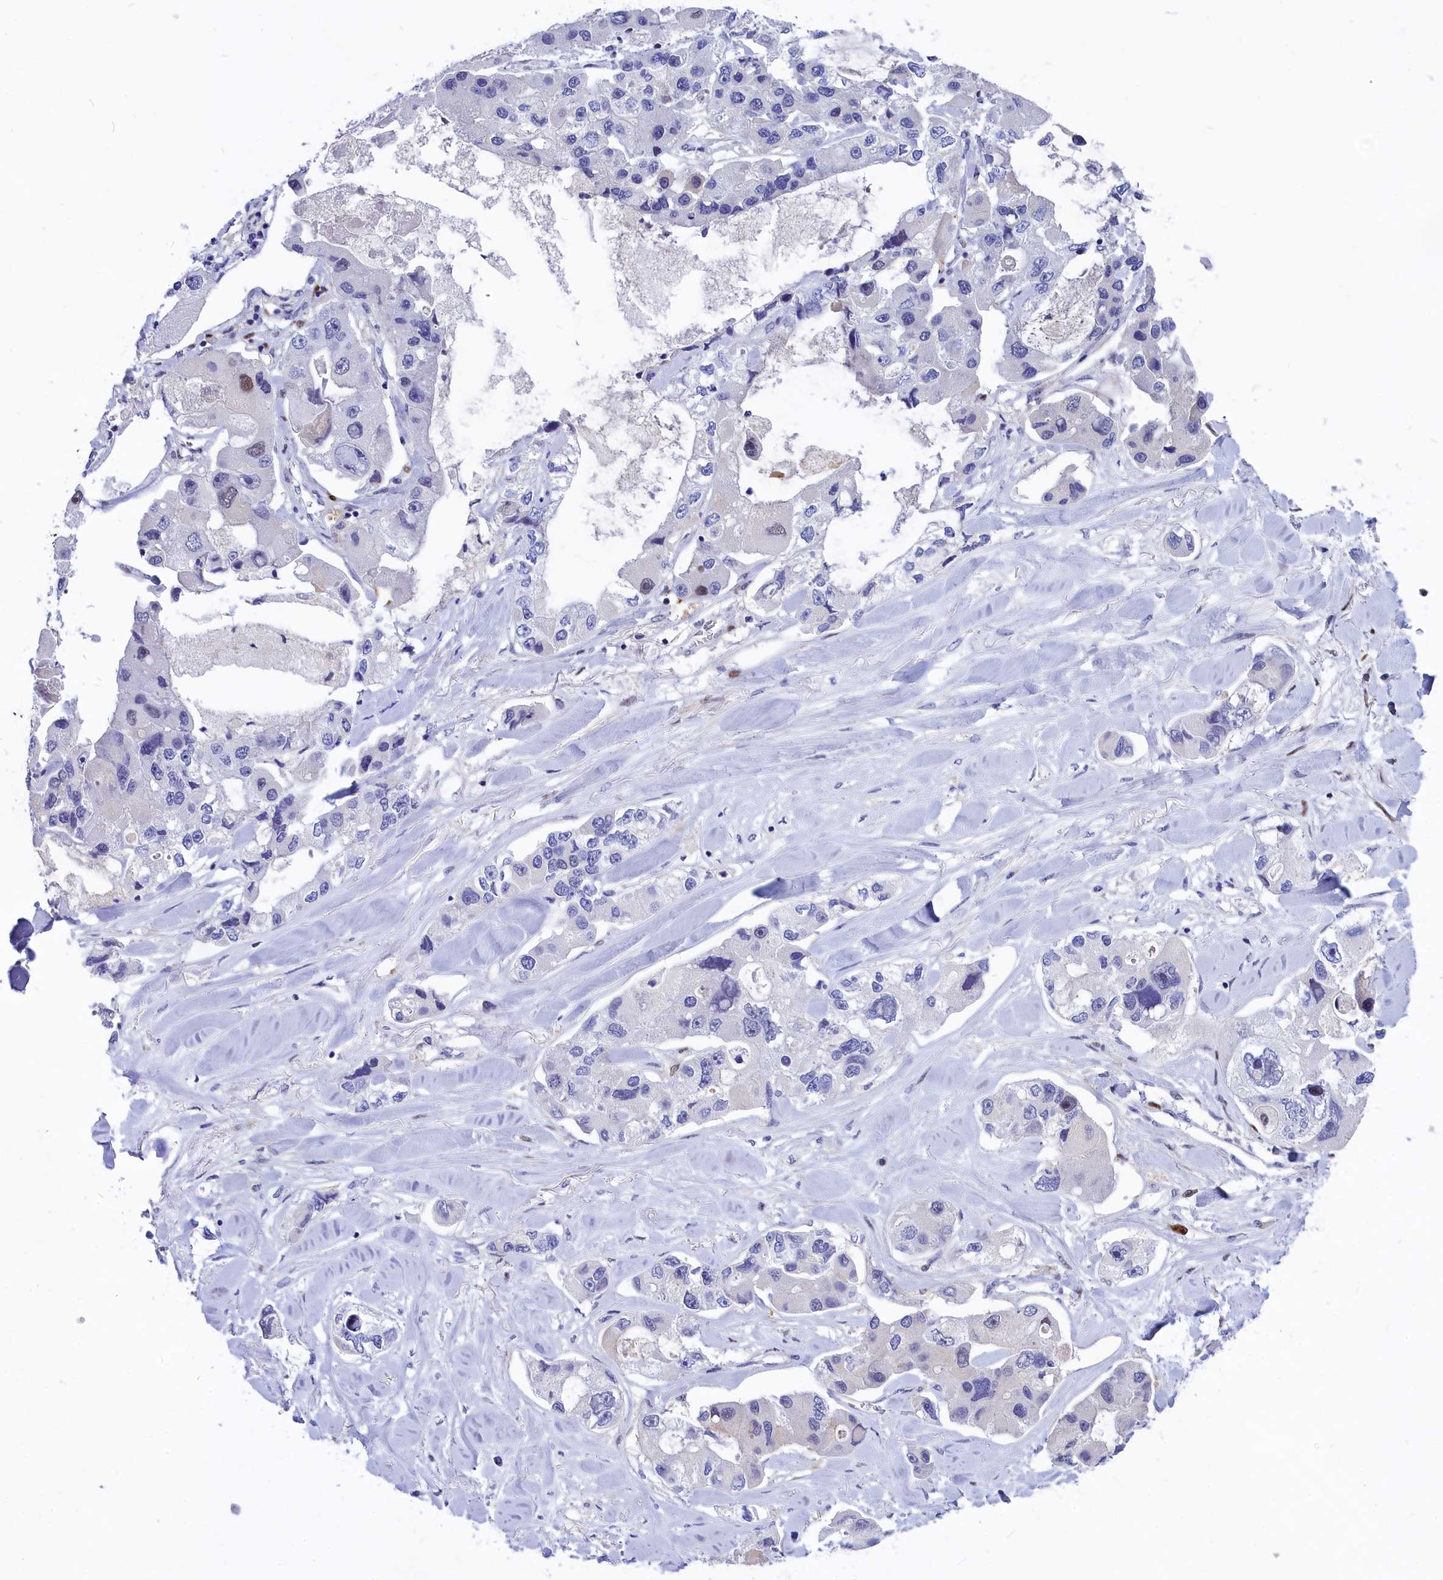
{"staining": {"intensity": "negative", "quantity": "none", "location": "none"}, "tissue": "lung cancer", "cell_type": "Tumor cells", "image_type": "cancer", "snomed": [{"axis": "morphology", "description": "Adenocarcinoma, NOS"}, {"axis": "topography", "description": "Lung"}], "caption": "A high-resolution photomicrograph shows immunohistochemistry (IHC) staining of lung cancer, which reveals no significant positivity in tumor cells. Nuclei are stained in blue.", "gene": "NKPD1", "patient": {"sex": "female", "age": 54}}